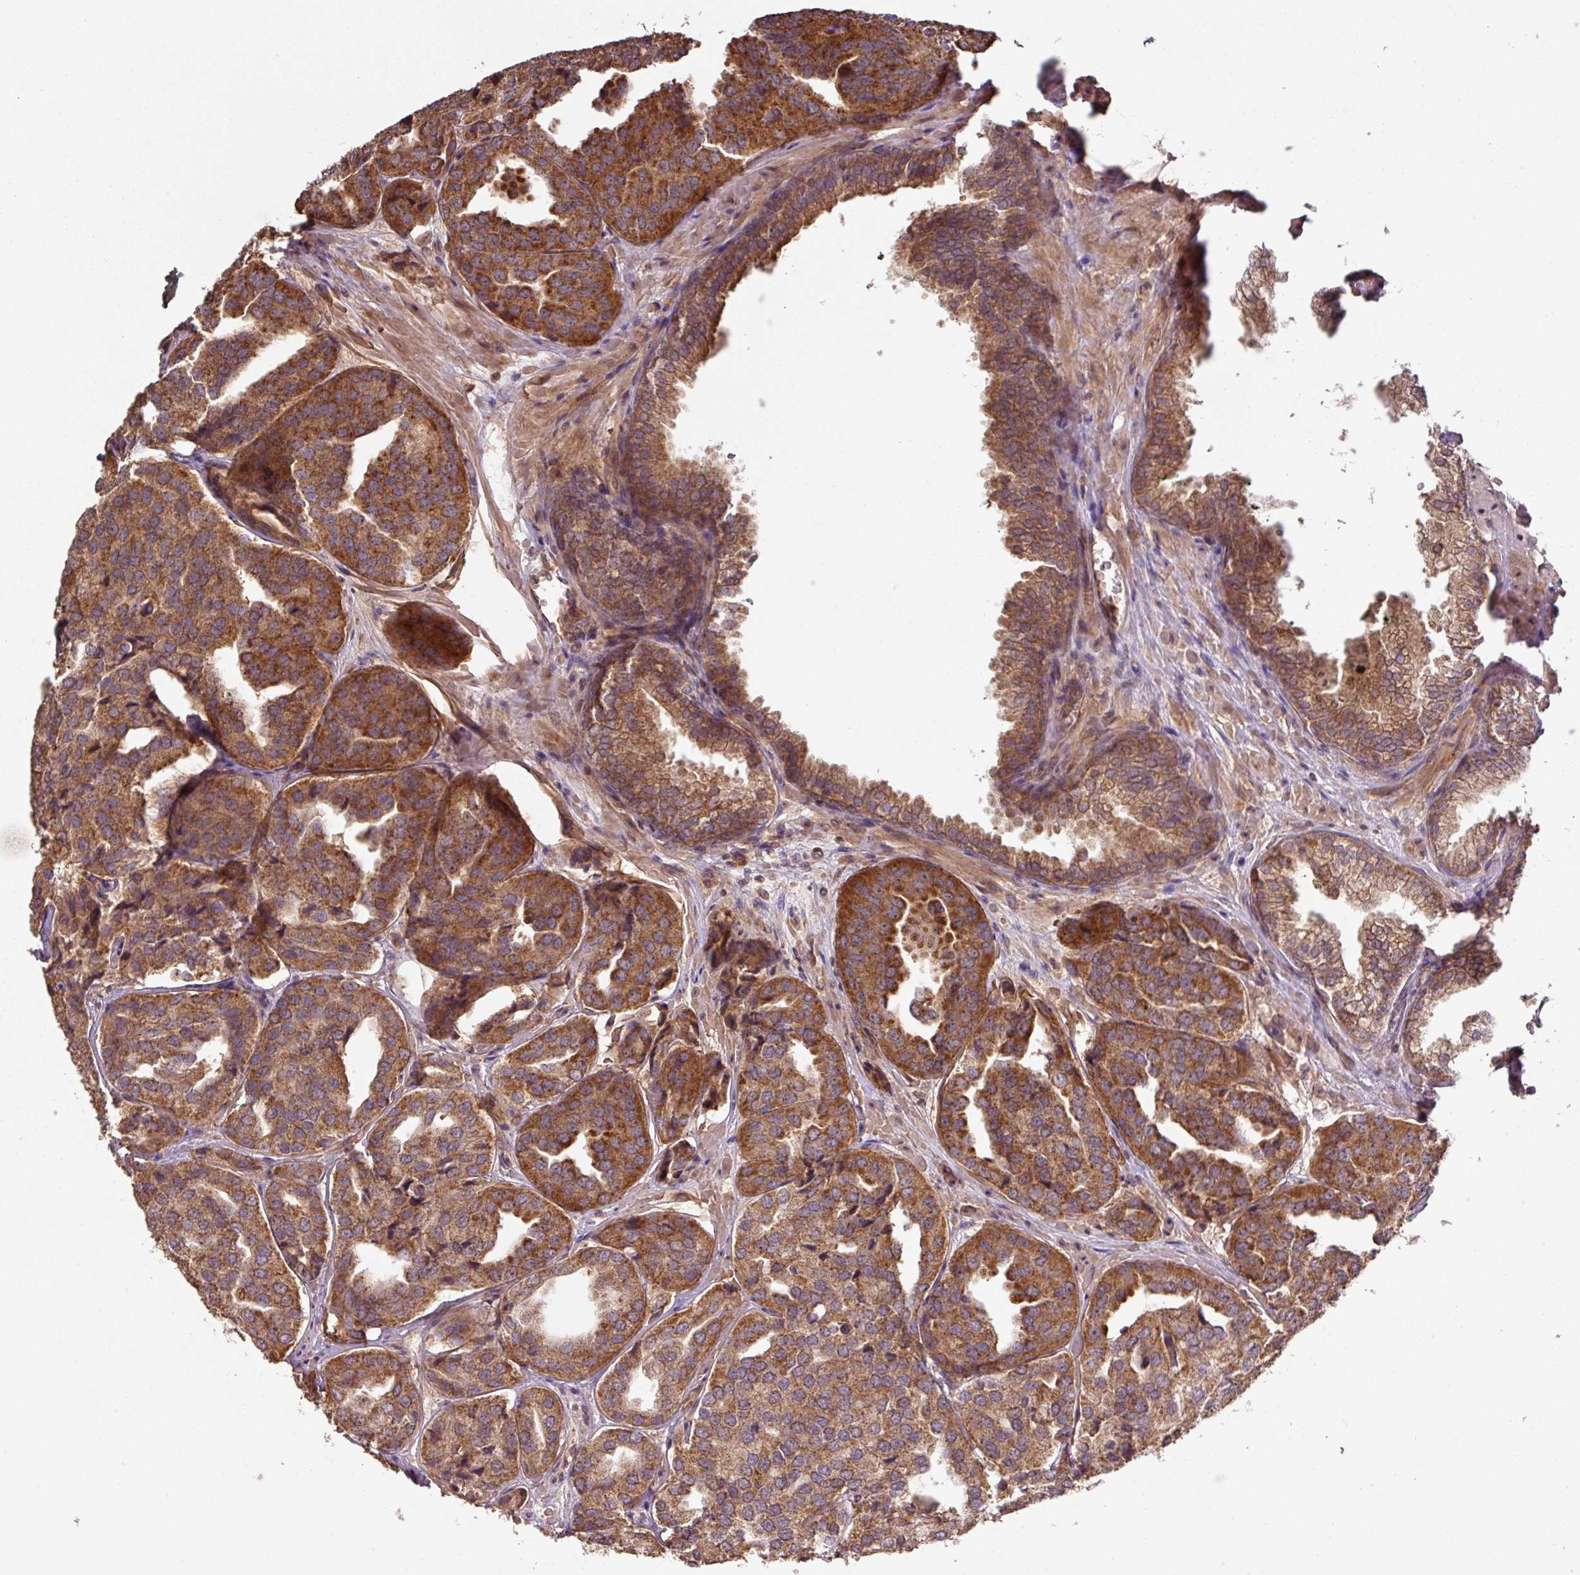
{"staining": {"intensity": "strong", "quantity": ">75%", "location": "cytoplasmic/membranous"}, "tissue": "prostate cancer", "cell_type": "Tumor cells", "image_type": "cancer", "snomed": [{"axis": "morphology", "description": "Adenocarcinoma, High grade"}, {"axis": "topography", "description": "Prostate"}], "caption": "Immunohistochemical staining of human high-grade adenocarcinoma (prostate) reveals high levels of strong cytoplasmic/membranous positivity in about >75% of tumor cells.", "gene": "MRRF", "patient": {"sex": "male", "age": 63}}